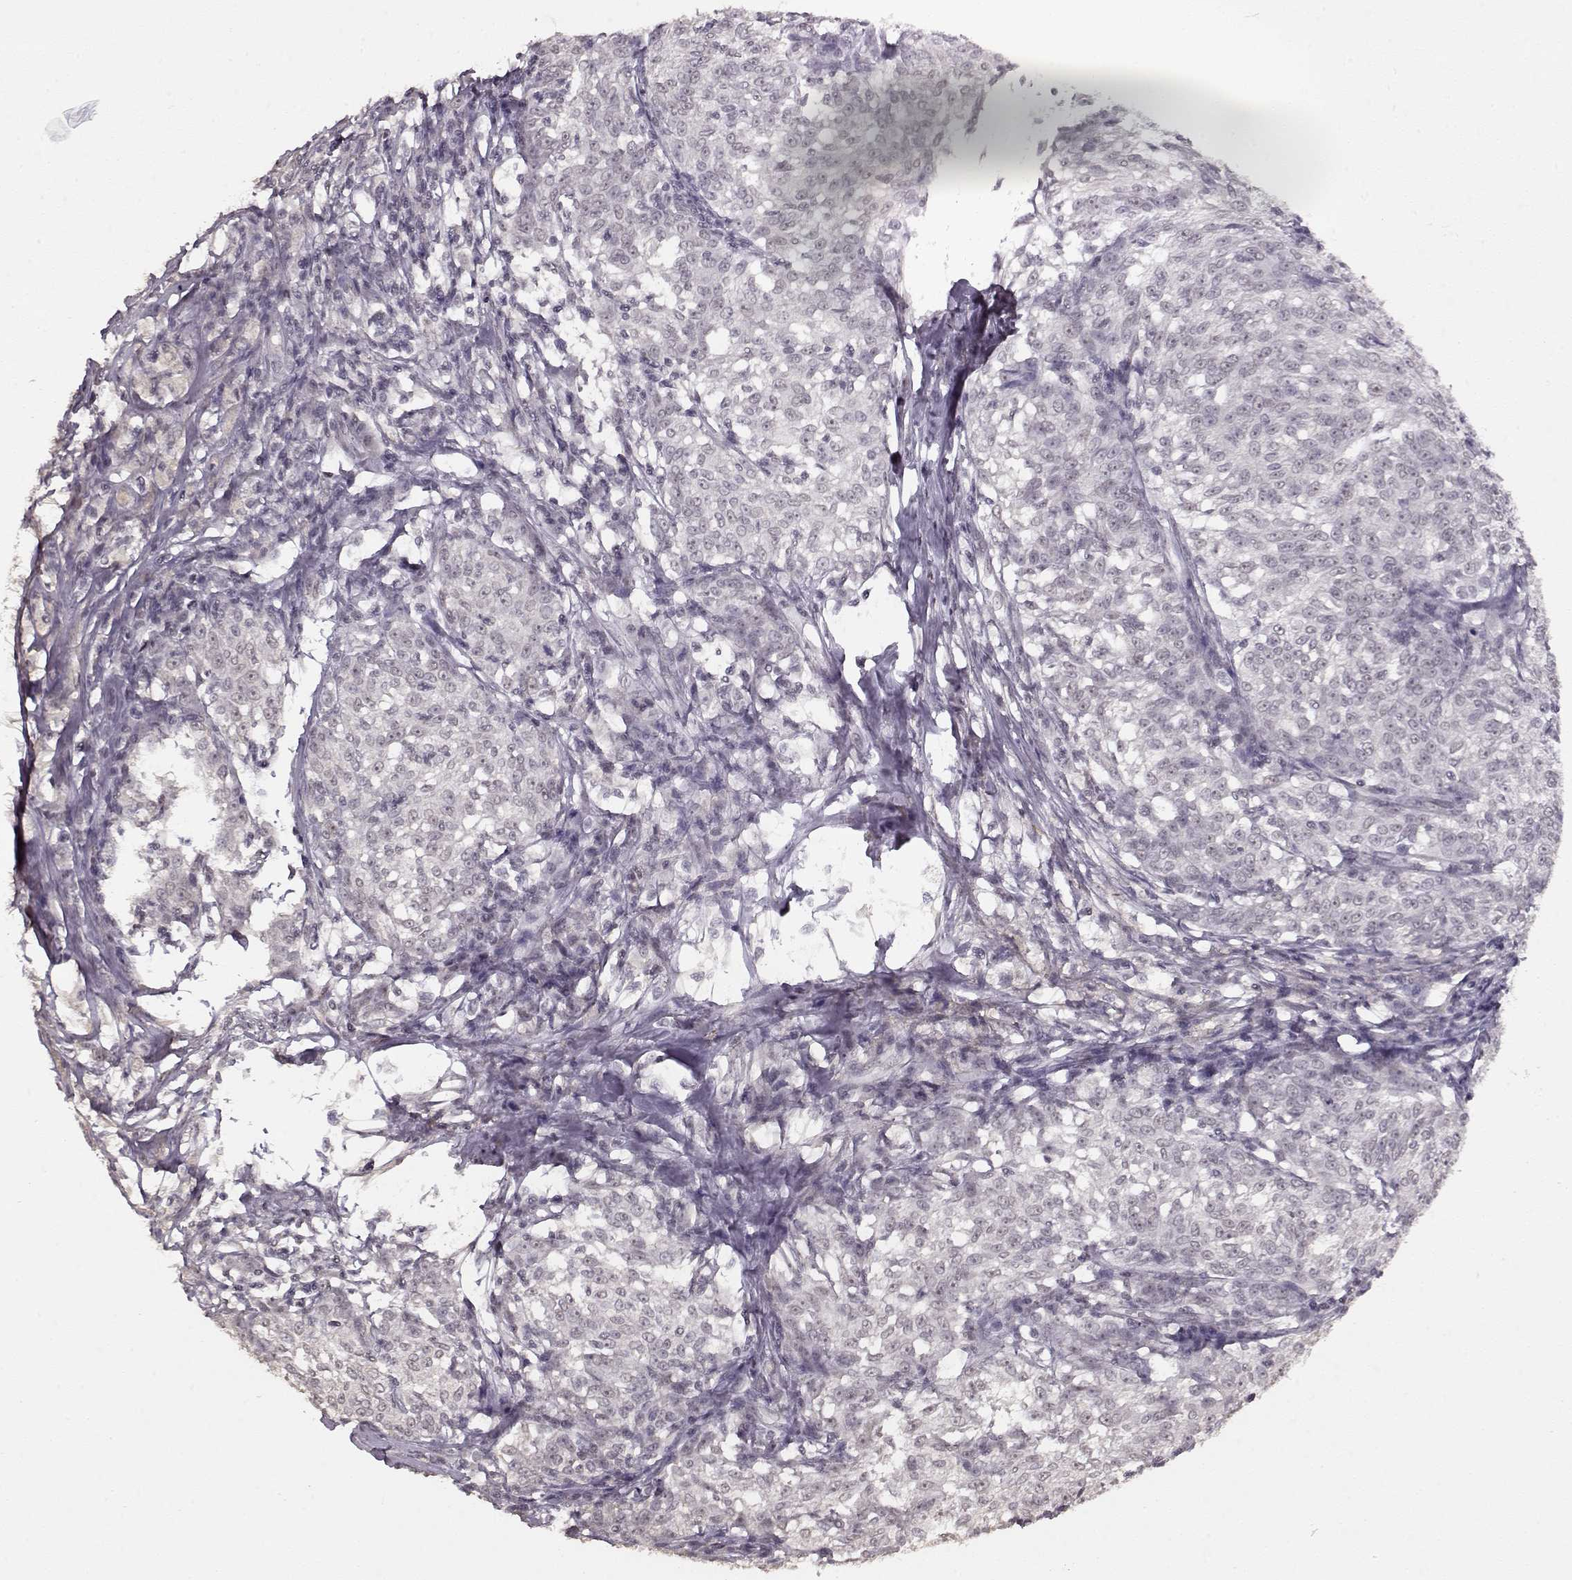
{"staining": {"intensity": "negative", "quantity": "none", "location": "none"}, "tissue": "melanoma", "cell_type": "Tumor cells", "image_type": "cancer", "snomed": [{"axis": "morphology", "description": "Malignant melanoma, NOS"}, {"axis": "topography", "description": "Skin"}], "caption": "Immunohistochemistry of malignant melanoma reveals no positivity in tumor cells.", "gene": "PCP4", "patient": {"sex": "female", "age": 72}}